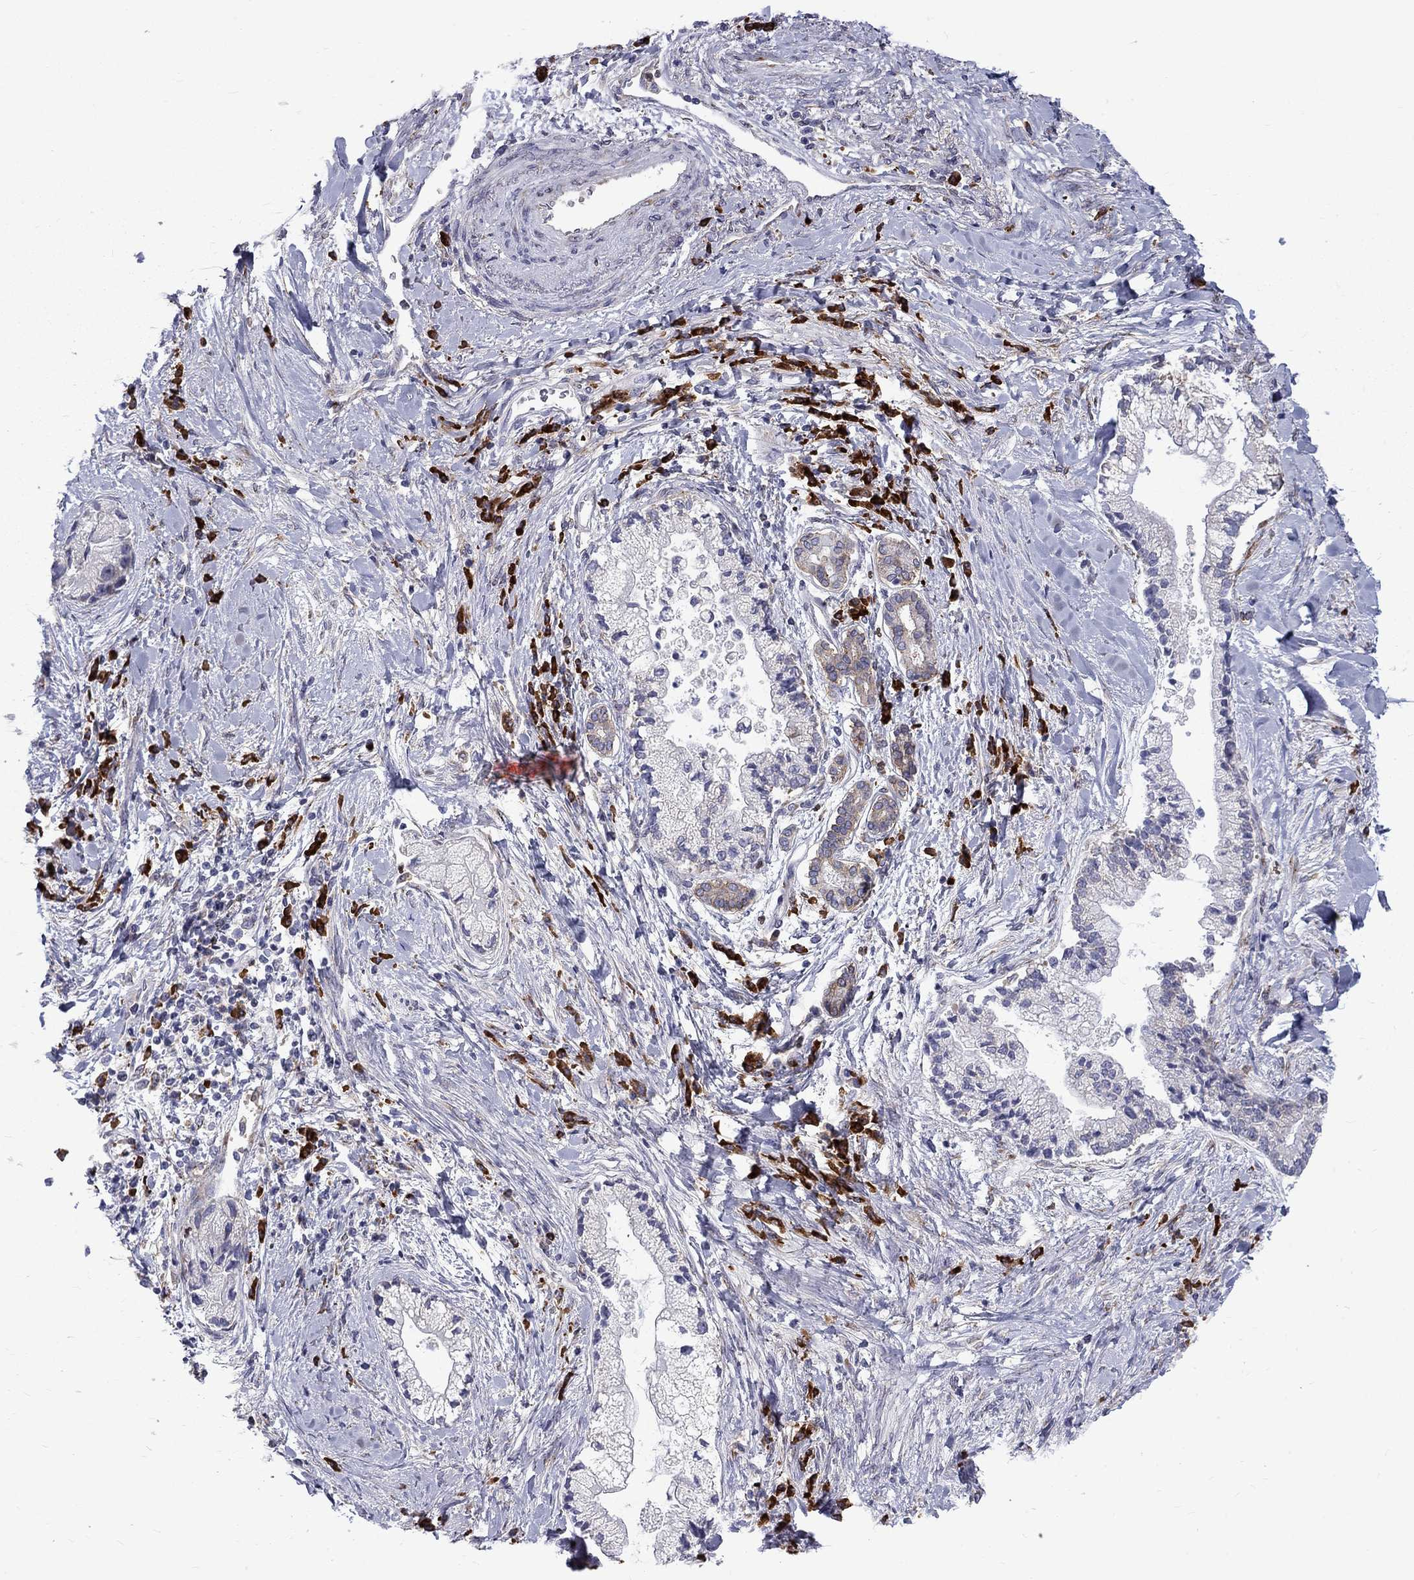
{"staining": {"intensity": "negative", "quantity": "none", "location": "none"}, "tissue": "liver cancer", "cell_type": "Tumor cells", "image_type": "cancer", "snomed": [{"axis": "morphology", "description": "Cholangiocarcinoma"}, {"axis": "topography", "description": "Liver"}], "caption": "DAB (3,3'-diaminobenzidine) immunohistochemical staining of human liver cholangiocarcinoma exhibits no significant staining in tumor cells.", "gene": "PABPC4", "patient": {"sex": "male", "age": 50}}